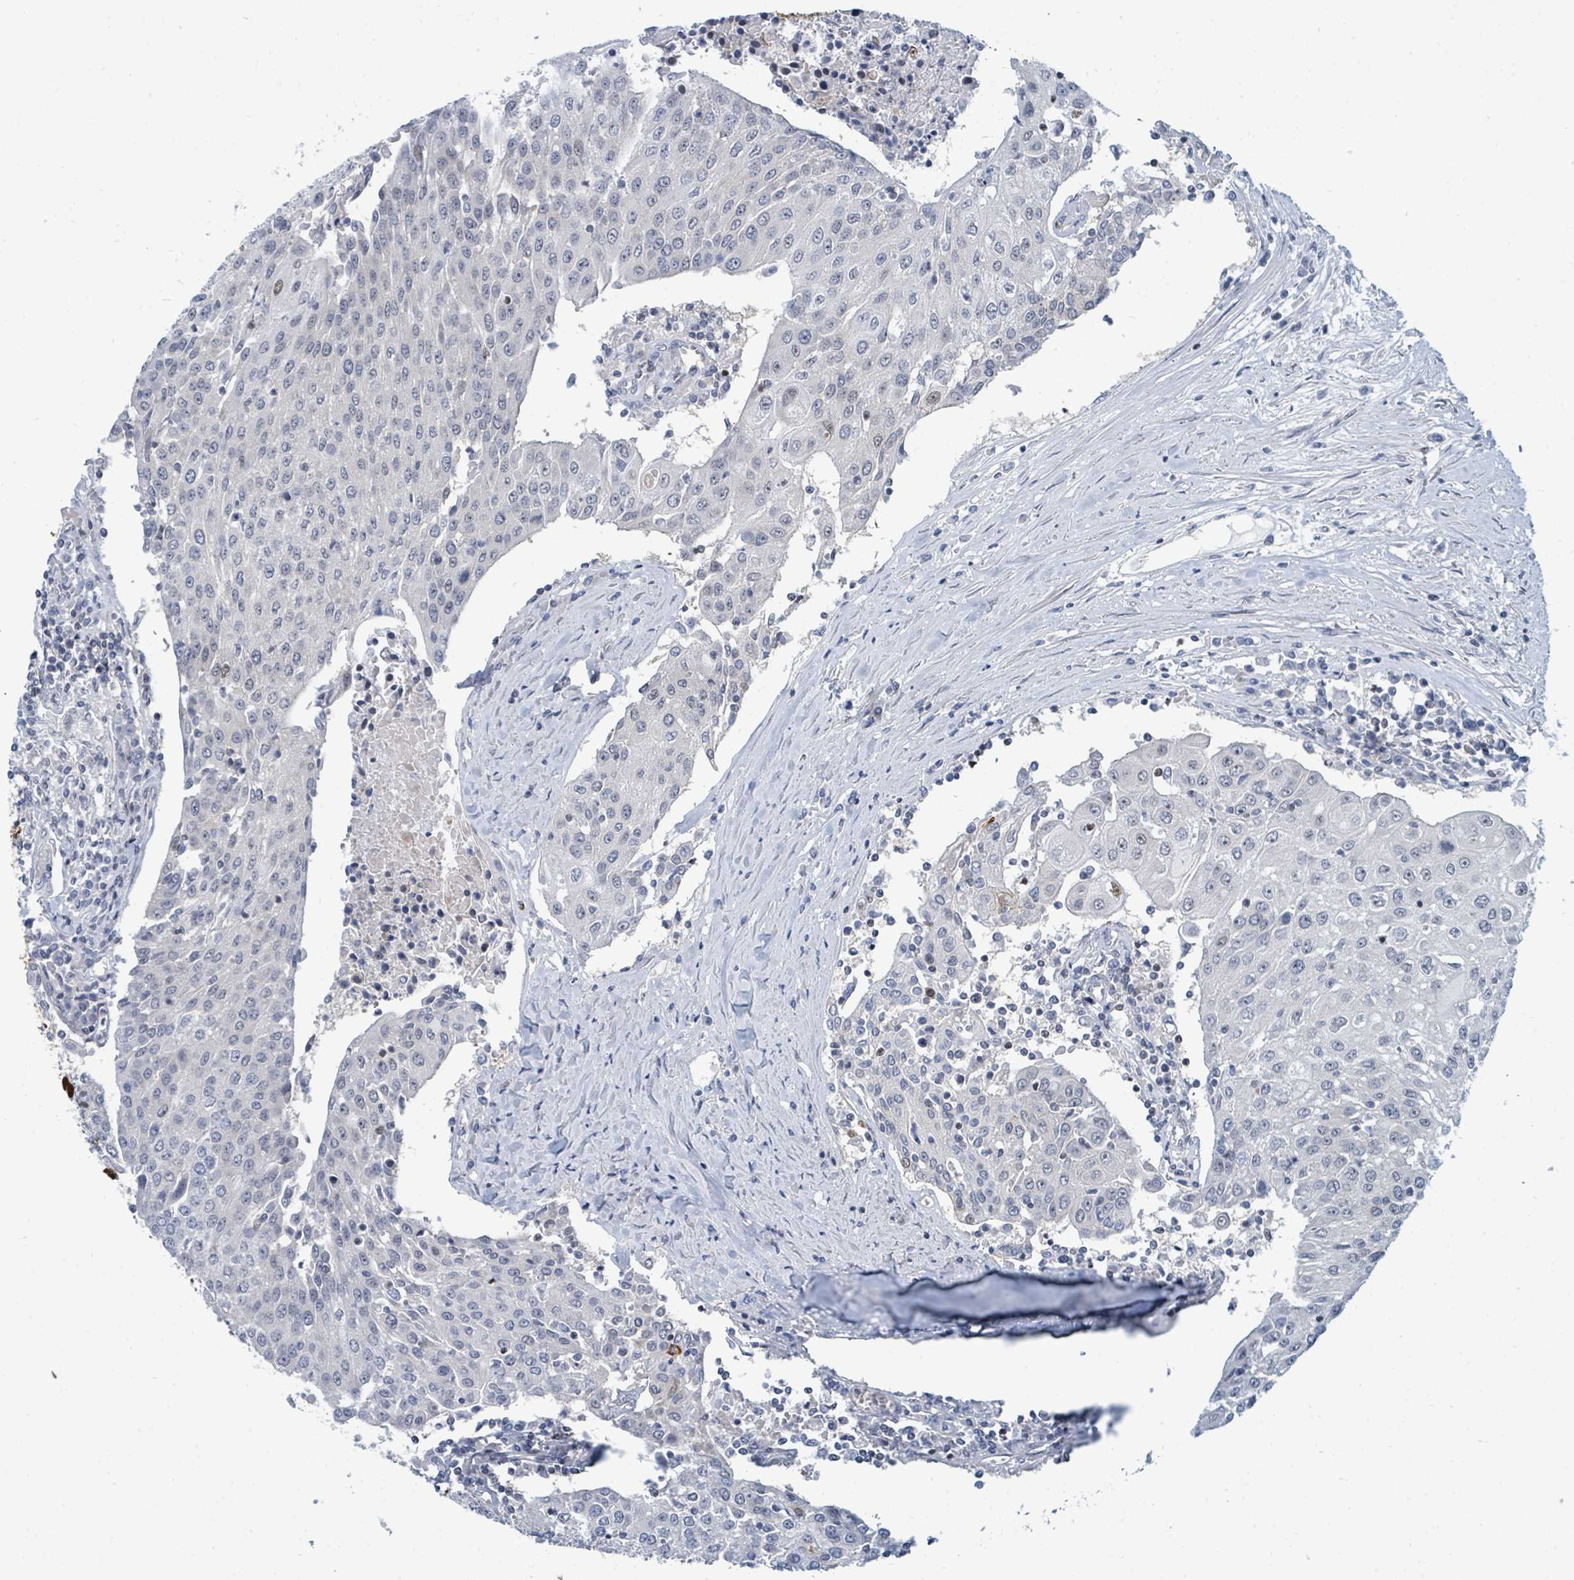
{"staining": {"intensity": "negative", "quantity": "none", "location": "none"}, "tissue": "urothelial cancer", "cell_type": "Tumor cells", "image_type": "cancer", "snomed": [{"axis": "morphology", "description": "Urothelial carcinoma, High grade"}, {"axis": "topography", "description": "Urinary bladder"}], "caption": "High power microscopy photomicrograph of an IHC photomicrograph of urothelial carcinoma (high-grade), revealing no significant expression in tumor cells.", "gene": "SUMO4", "patient": {"sex": "female", "age": 85}}